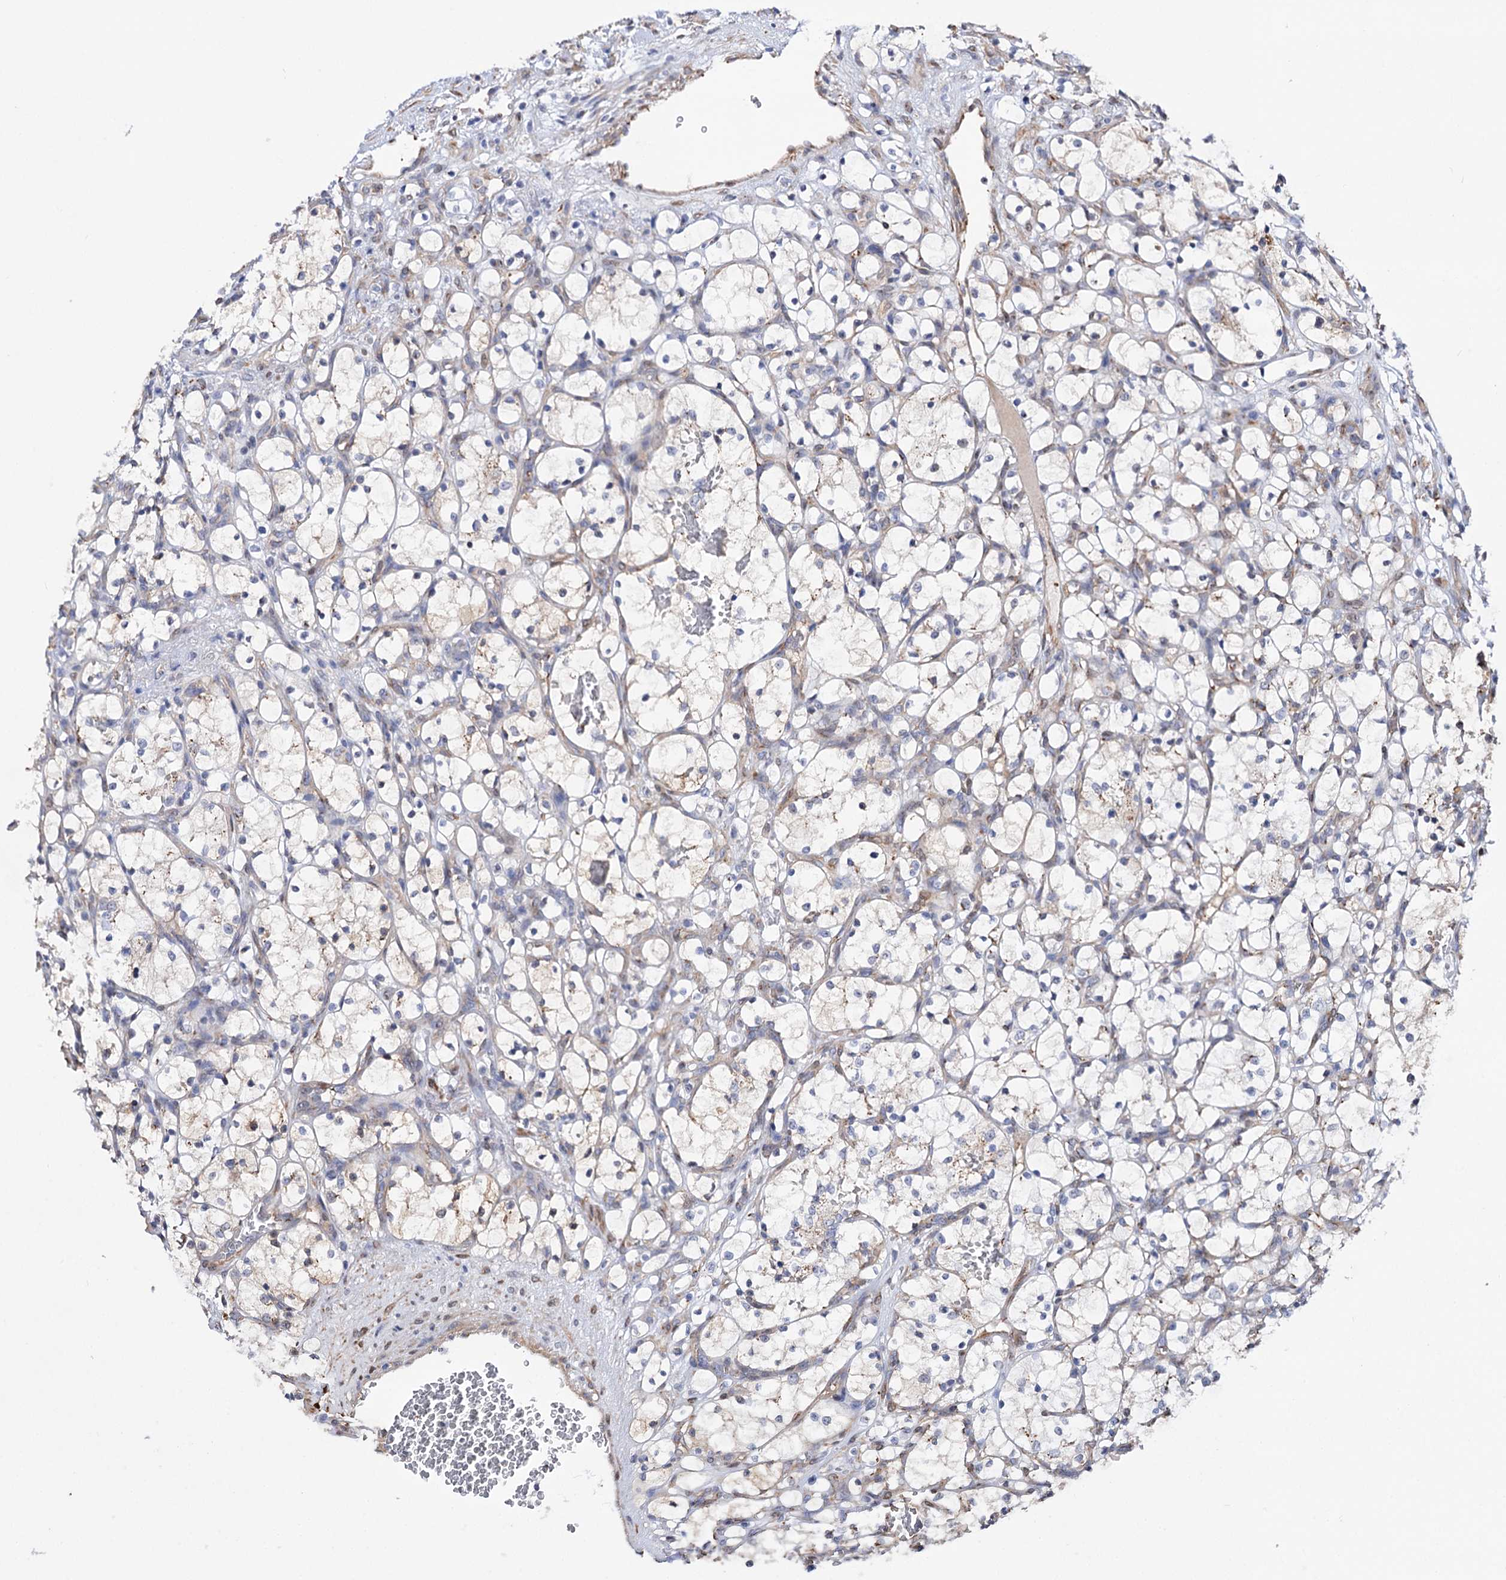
{"staining": {"intensity": "weak", "quantity": "<25%", "location": "cytoplasmic/membranous"}, "tissue": "renal cancer", "cell_type": "Tumor cells", "image_type": "cancer", "snomed": [{"axis": "morphology", "description": "Adenocarcinoma, NOS"}, {"axis": "topography", "description": "Kidney"}], "caption": "High magnification brightfield microscopy of renal cancer stained with DAB (3,3'-diaminobenzidine) (brown) and counterstained with hematoxylin (blue): tumor cells show no significant staining.", "gene": "C11orf96", "patient": {"sex": "female", "age": 69}}